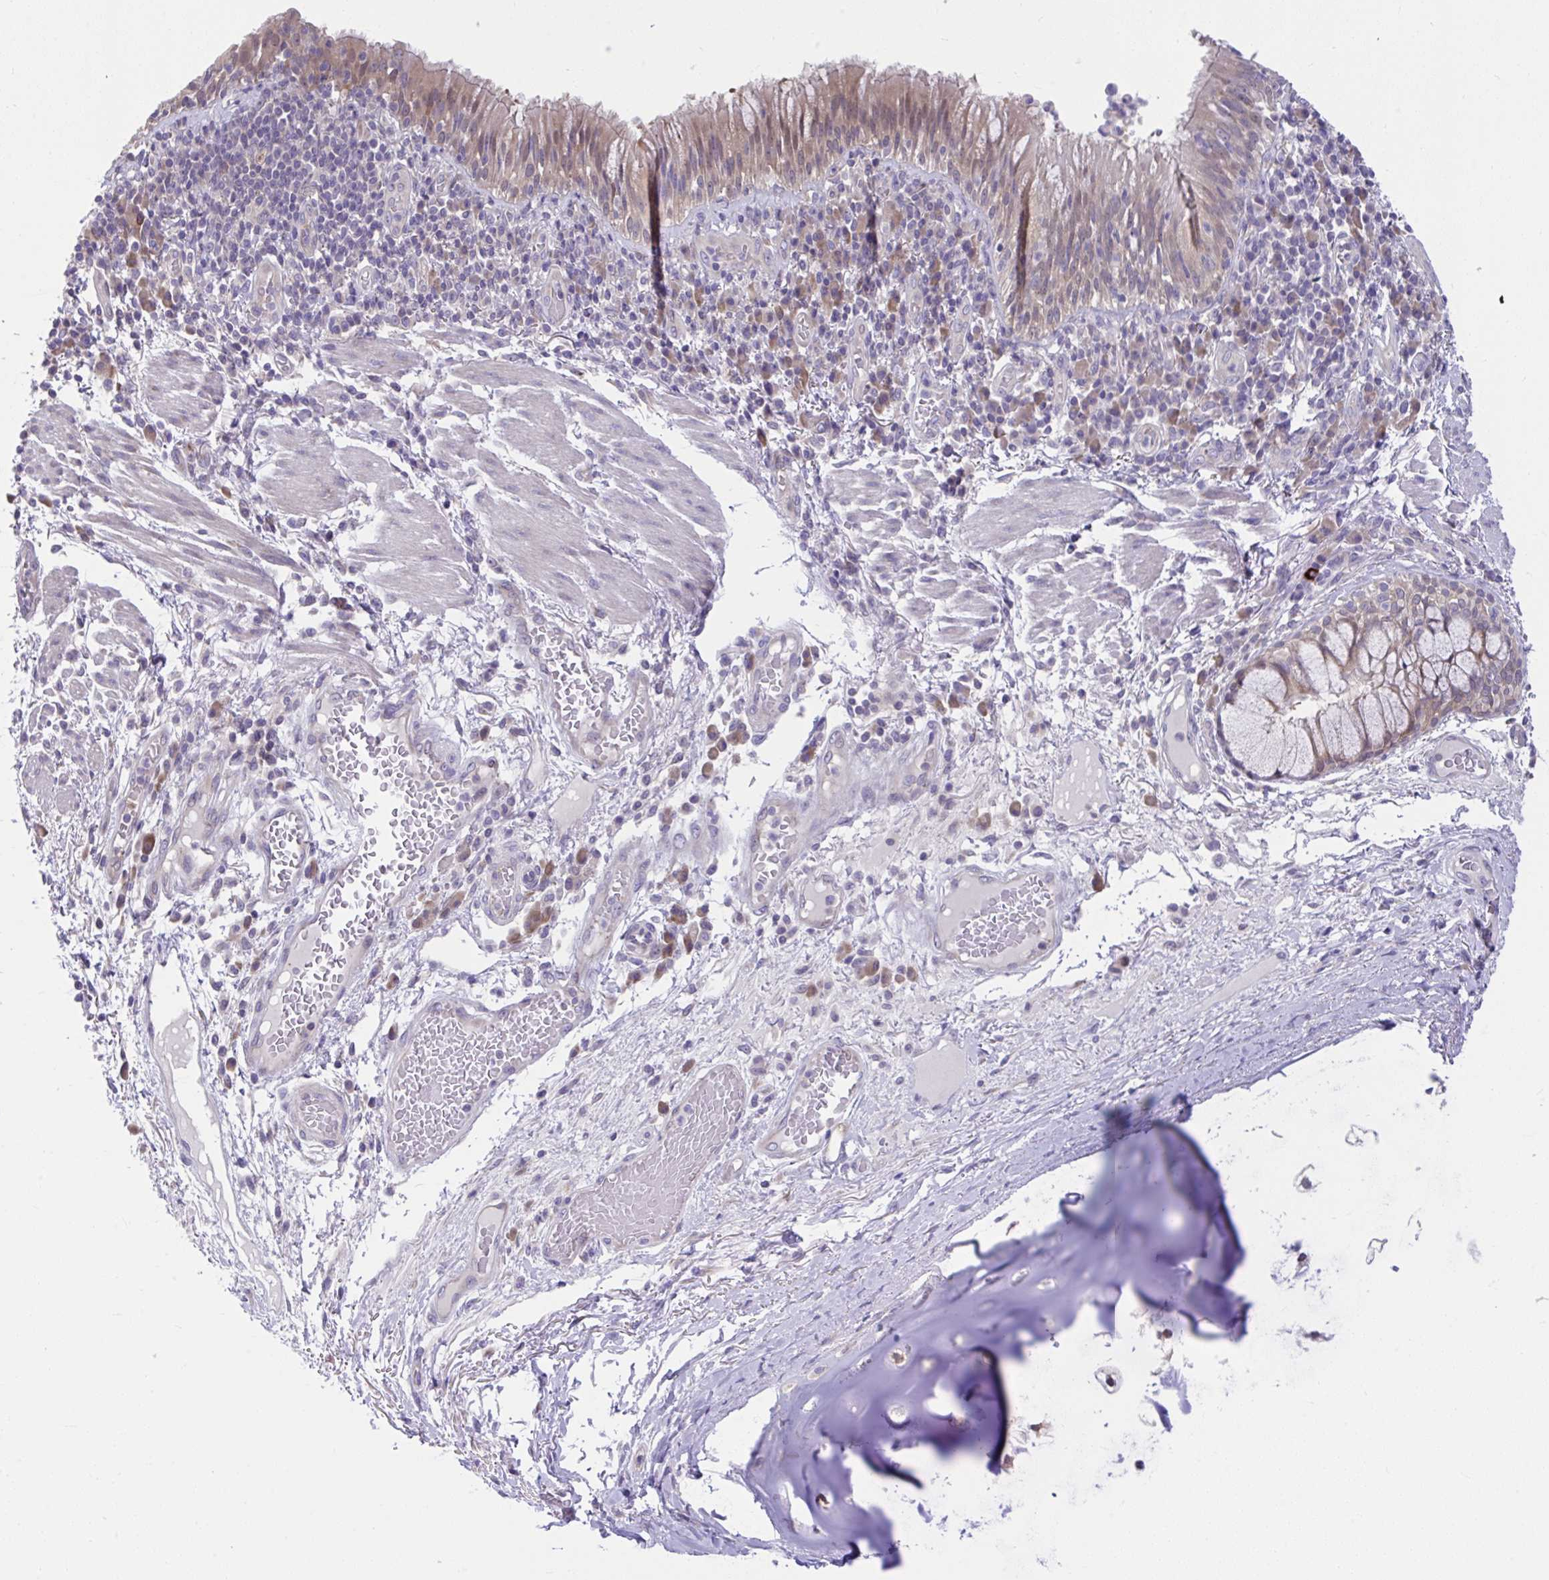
{"staining": {"intensity": "weak", "quantity": ">75%", "location": "cytoplasmic/membranous"}, "tissue": "bronchus", "cell_type": "Respiratory epithelial cells", "image_type": "normal", "snomed": [{"axis": "morphology", "description": "Normal tissue, NOS"}, {"axis": "topography", "description": "Cartilage tissue"}, {"axis": "topography", "description": "Bronchus"}], "caption": "Immunohistochemical staining of benign bronchus reveals low levels of weak cytoplasmic/membranous expression in approximately >75% of respiratory epithelial cells. The staining was performed using DAB (3,3'-diaminobenzidine), with brown indicating positive protein expression. Nuclei are stained blue with hematoxylin.", "gene": "PCDHB7", "patient": {"sex": "male", "age": 56}}